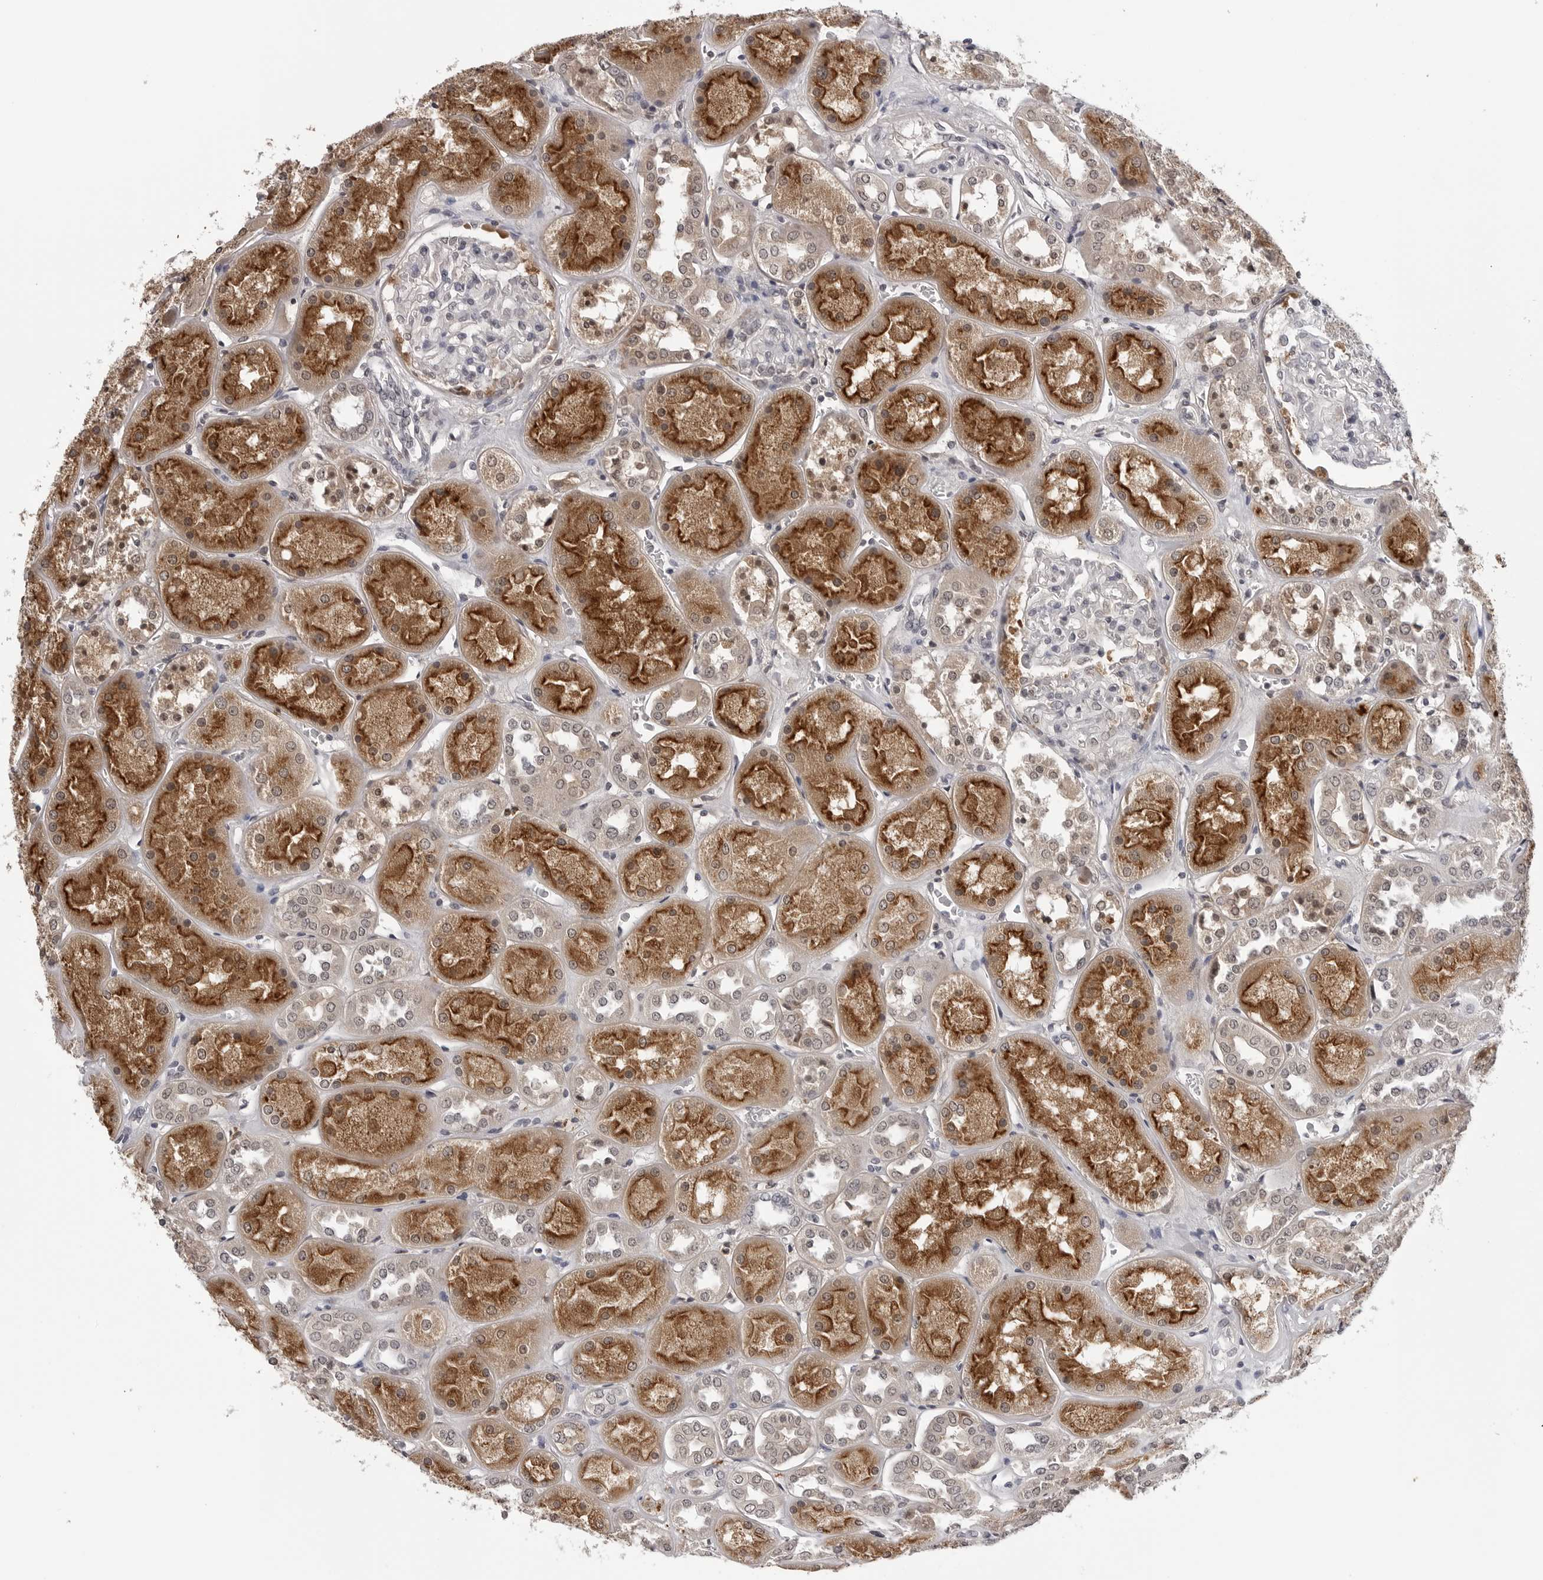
{"staining": {"intensity": "negative", "quantity": "none", "location": "none"}, "tissue": "kidney", "cell_type": "Cells in glomeruli", "image_type": "normal", "snomed": [{"axis": "morphology", "description": "Normal tissue, NOS"}, {"axis": "topography", "description": "Kidney"}], "caption": "A photomicrograph of human kidney is negative for staining in cells in glomeruli. (Brightfield microscopy of DAB (3,3'-diaminobenzidine) immunohistochemistry (IHC) at high magnification).", "gene": "CDK20", "patient": {"sex": "male", "age": 70}}